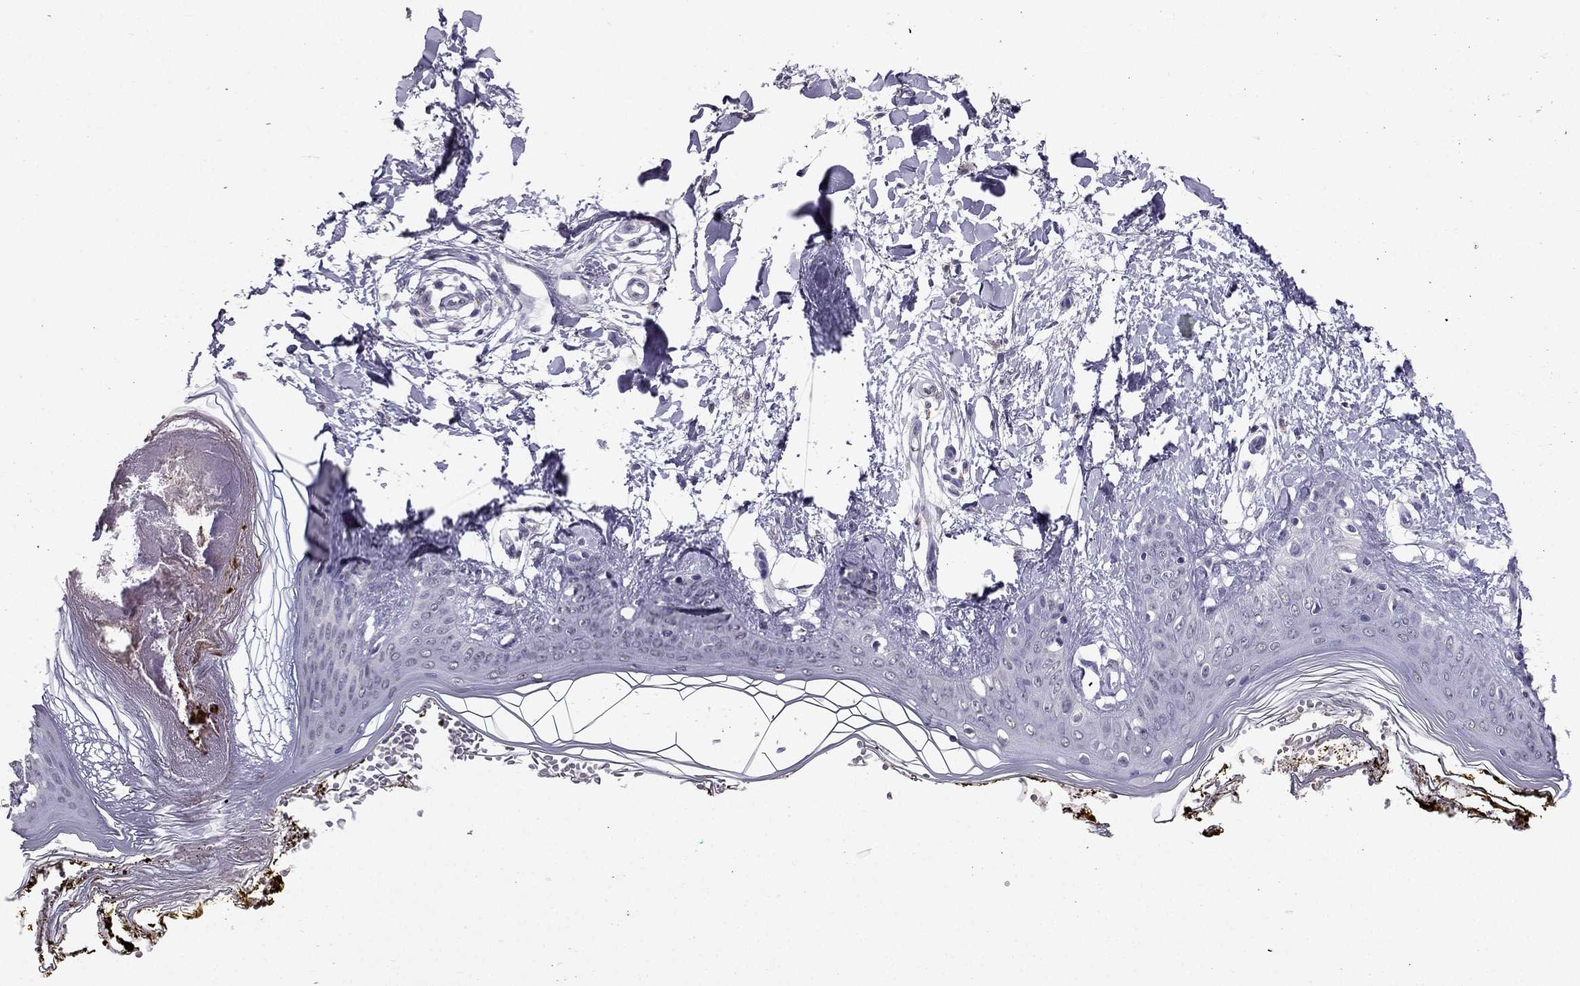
{"staining": {"intensity": "negative", "quantity": "none", "location": "none"}, "tissue": "skin", "cell_type": "Fibroblasts", "image_type": "normal", "snomed": [{"axis": "morphology", "description": "Normal tissue, NOS"}, {"axis": "topography", "description": "Skin"}], "caption": "A micrograph of skin stained for a protein exhibits no brown staining in fibroblasts. (DAB (3,3'-diaminobenzidine) immunohistochemistry (IHC) visualized using brightfield microscopy, high magnification).", "gene": "ARHGAP11A", "patient": {"sex": "female", "age": 34}}